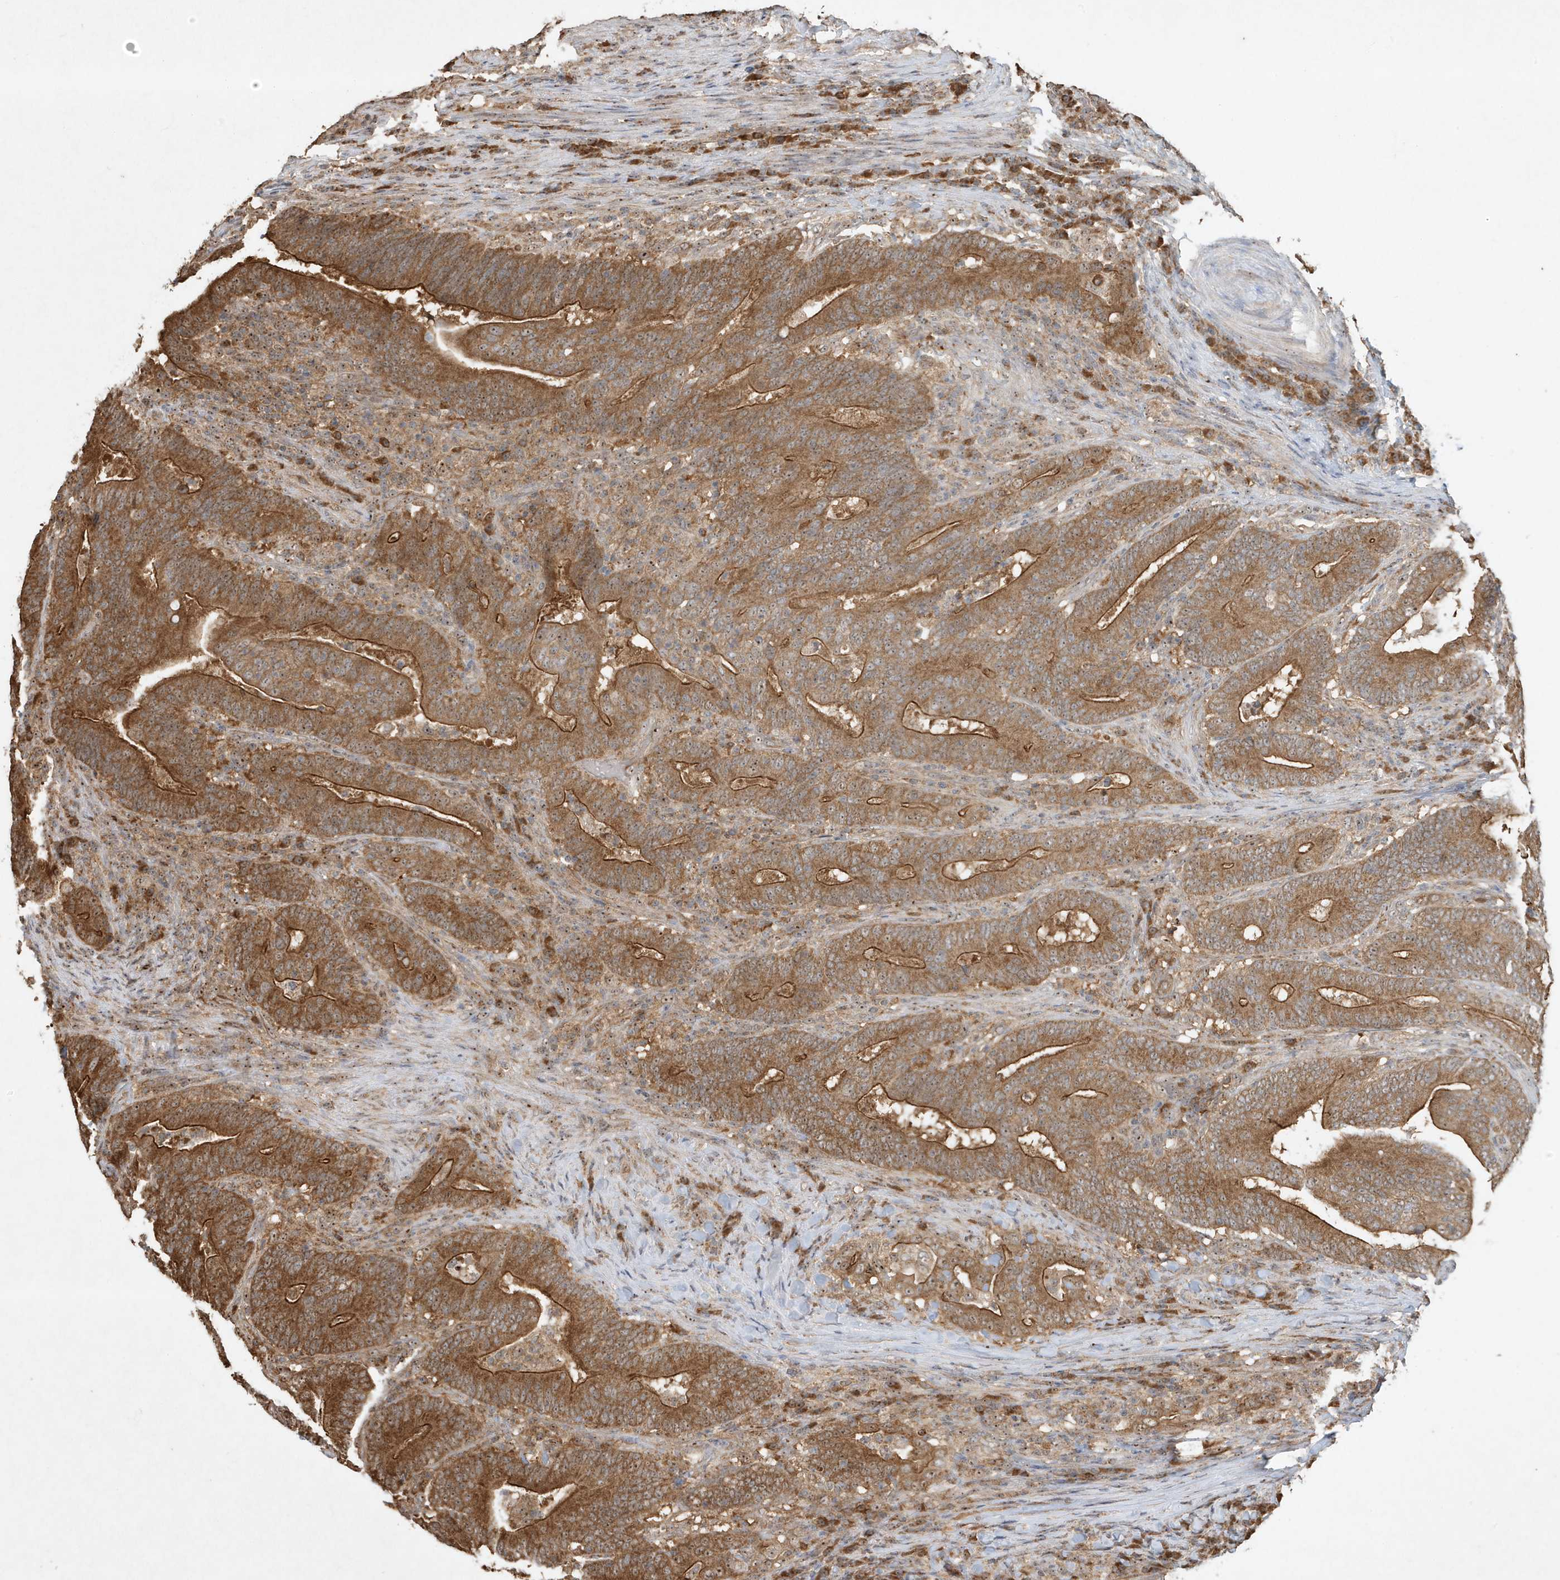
{"staining": {"intensity": "strong", "quantity": ">75%", "location": "cytoplasmic/membranous"}, "tissue": "colorectal cancer", "cell_type": "Tumor cells", "image_type": "cancer", "snomed": [{"axis": "morphology", "description": "Normal tissue, NOS"}, {"axis": "morphology", "description": "Adenocarcinoma, NOS"}, {"axis": "topography", "description": "Colon"}], "caption": "Immunohistochemistry micrograph of human adenocarcinoma (colorectal) stained for a protein (brown), which exhibits high levels of strong cytoplasmic/membranous expression in about >75% of tumor cells.", "gene": "ABCB9", "patient": {"sex": "female", "age": 66}}